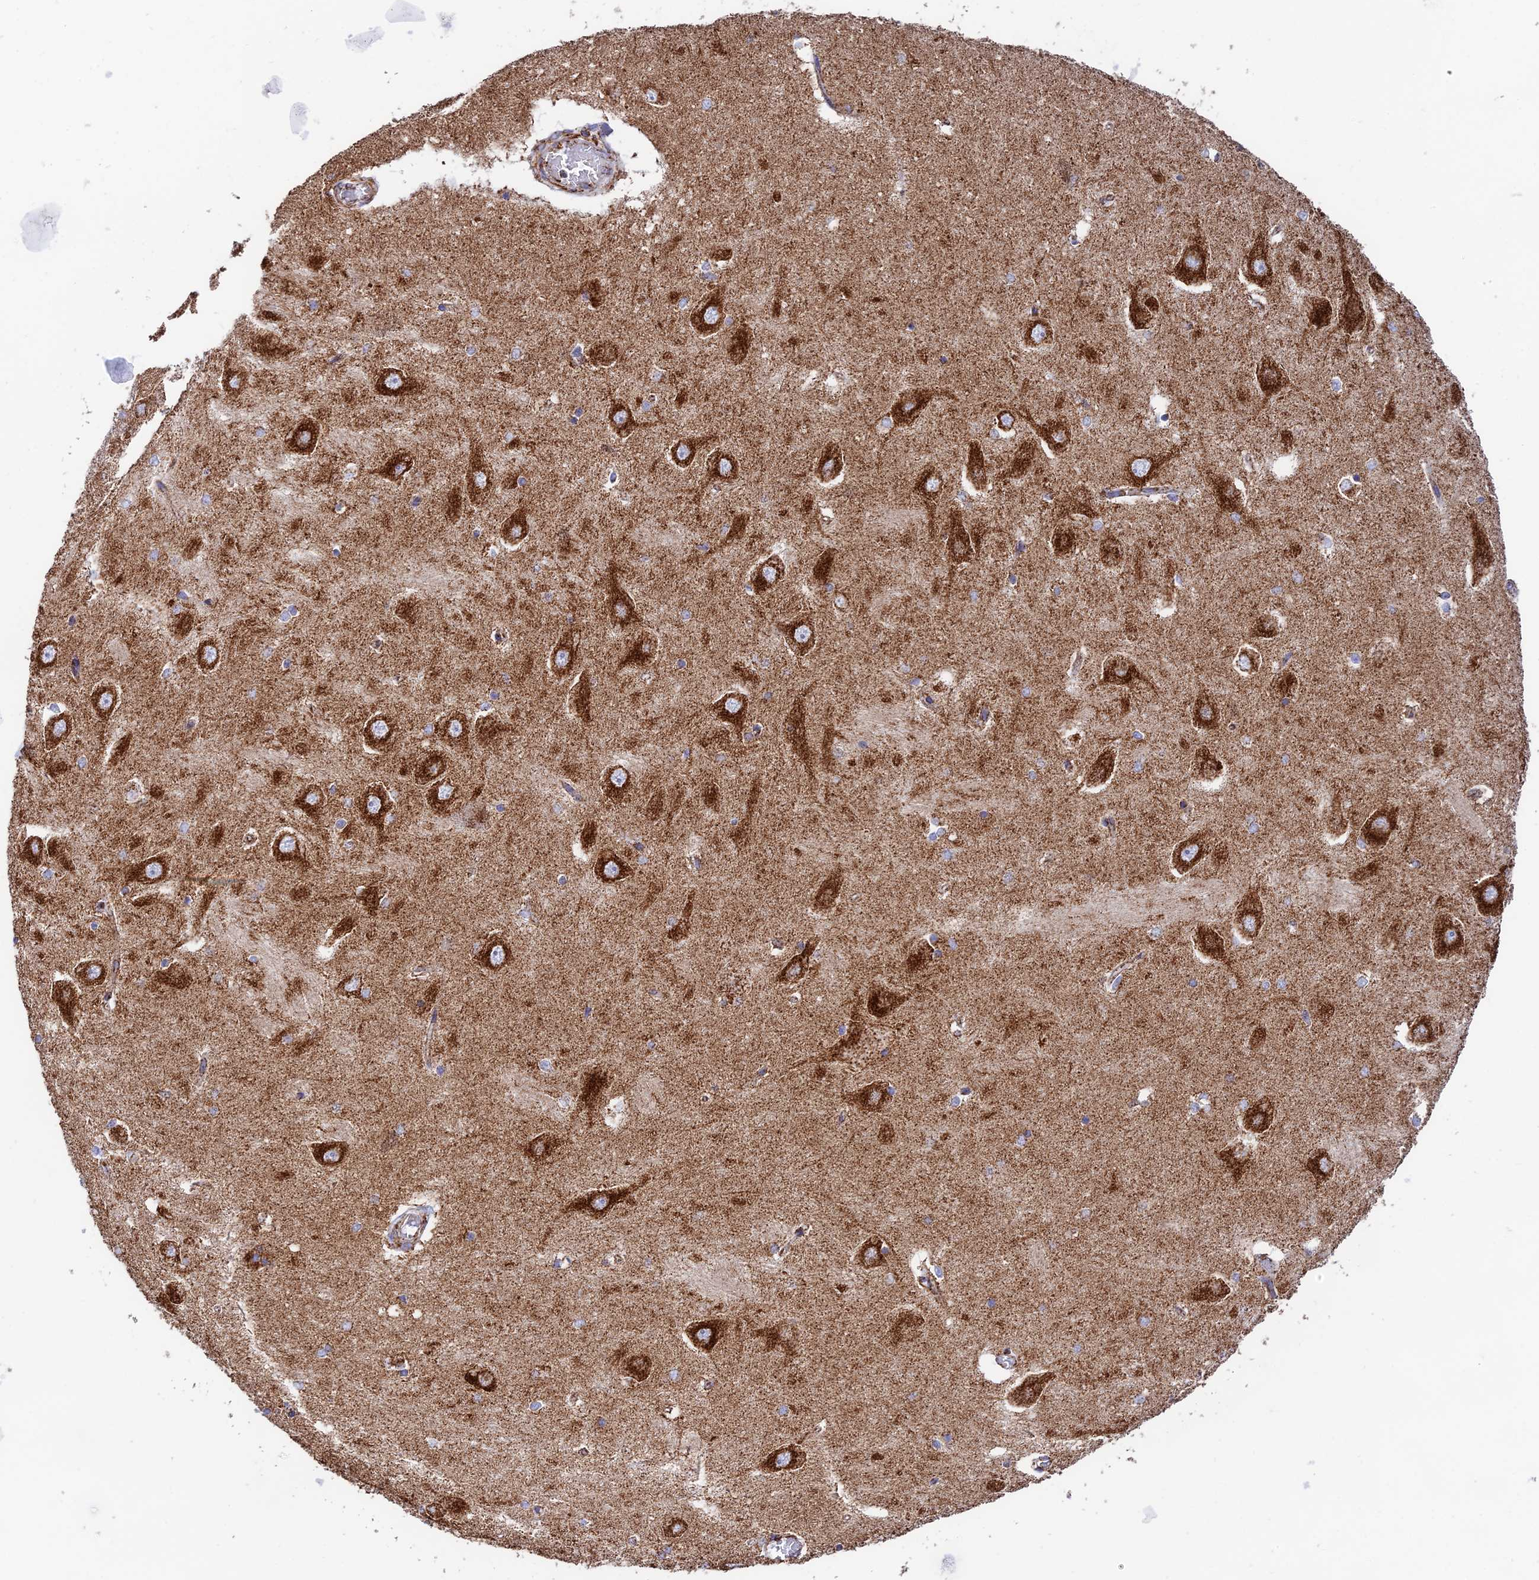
{"staining": {"intensity": "moderate", "quantity": "<25%", "location": "cytoplasmic/membranous"}, "tissue": "hippocampus", "cell_type": "Glial cells", "image_type": "normal", "snomed": [{"axis": "morphology", "description": "Normal tissue, NOS"}, {"axis": "topography", "description": "Hippocampus"}], "caption": "Hippocampus stained with a brown dye demonstrates moderate cytoplasmic/membranous positive expression in about <25% of glial cells.", "gene": "CHCHD3", "patient": {"sex": "male", "age": 45}}